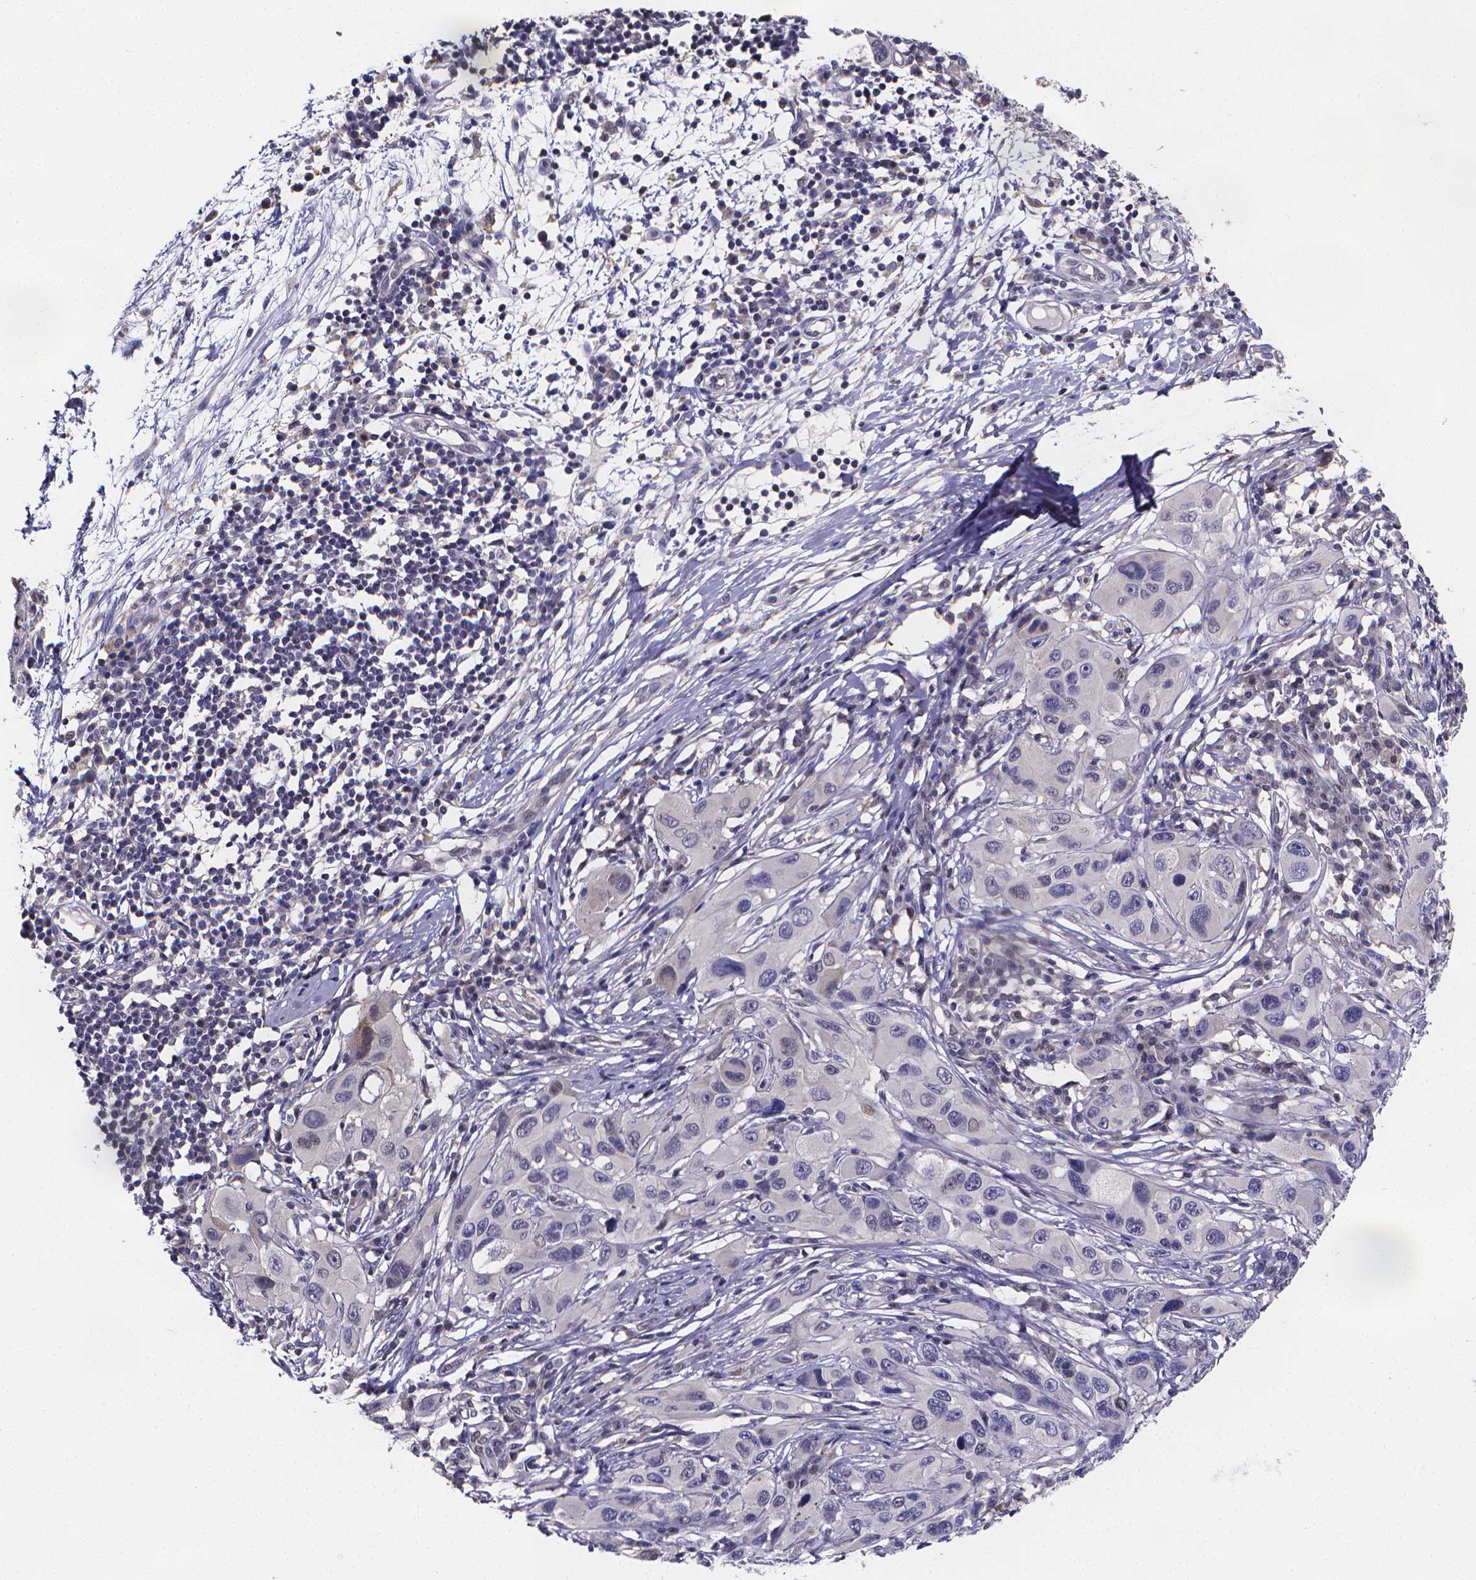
{"staining": {"intensity": "negative", "quantity": "none", "location": "none"}, "tissue": "melanoma", "cell_type": "Tumor cells", "image_type": "cancer", "snomed": [{"axis": "morphology", "description": "Malignant melanoma, NOS"}, {"axis": "topography", "description": "Skin"}], "caption": "Tumor cells show no significant expression in malignant melanoma.", "gene": "PAH", "patient": {"sex": "male", "age": 53}}